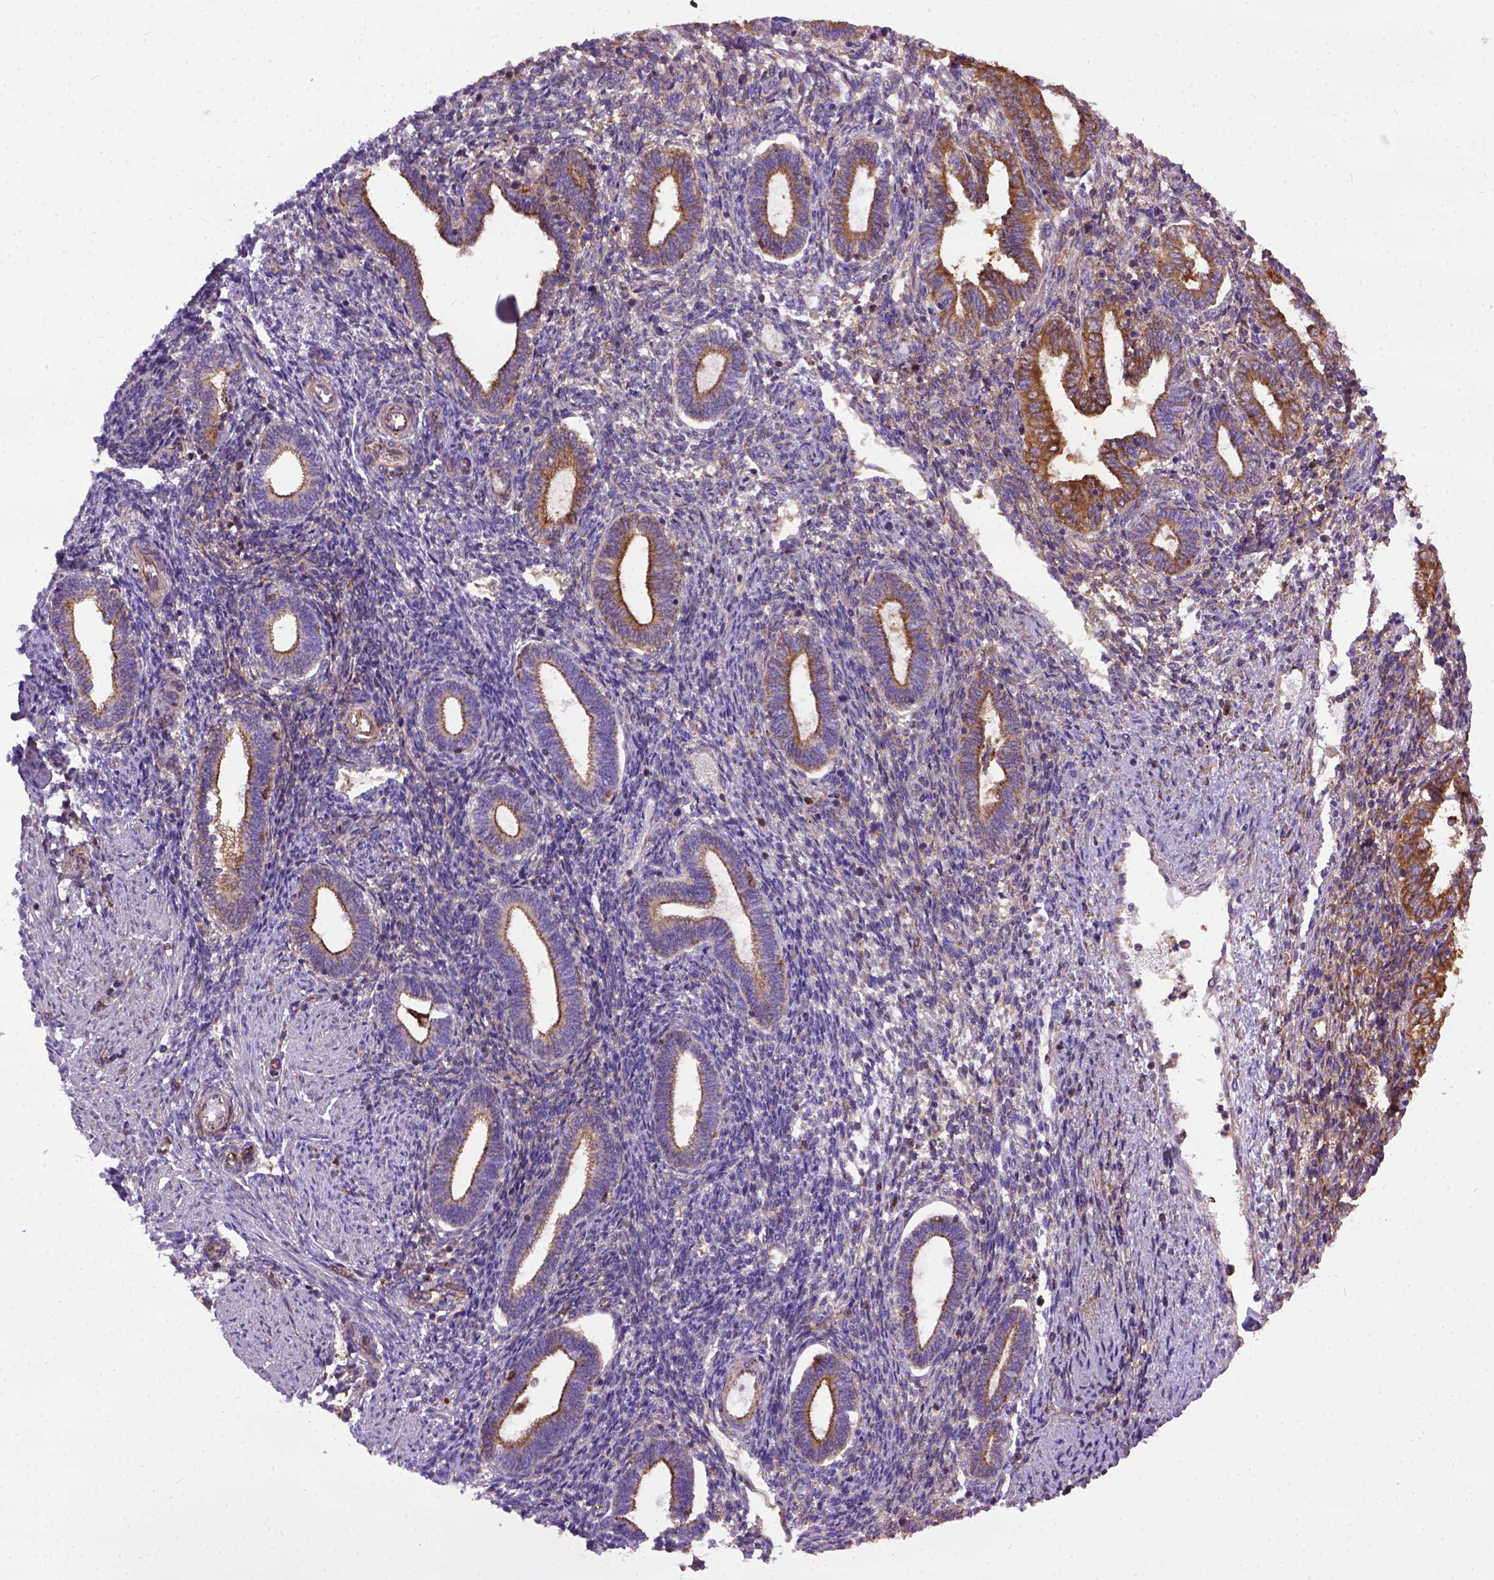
{"staining": {"intensity": "weak", "quantity": "25%-75%", "location": "cytoplasmic/membranous"}, "tissue": "endometrium", "cell_type": "Cells in endometrial stroma", "image_type": "normal", "snomed": [{"axis": "morphology", "description": "Normal tissue, NOS"}, {"axis": "topography", "description": "Endometrium"}], "caption": "Weak cytoplasmic/membranous expression is identified in about 25%-75% of cells in endometrial stroma in benign endometrium.", "gene": "MVP", "patient": {"sex": "female", "age": 42}}